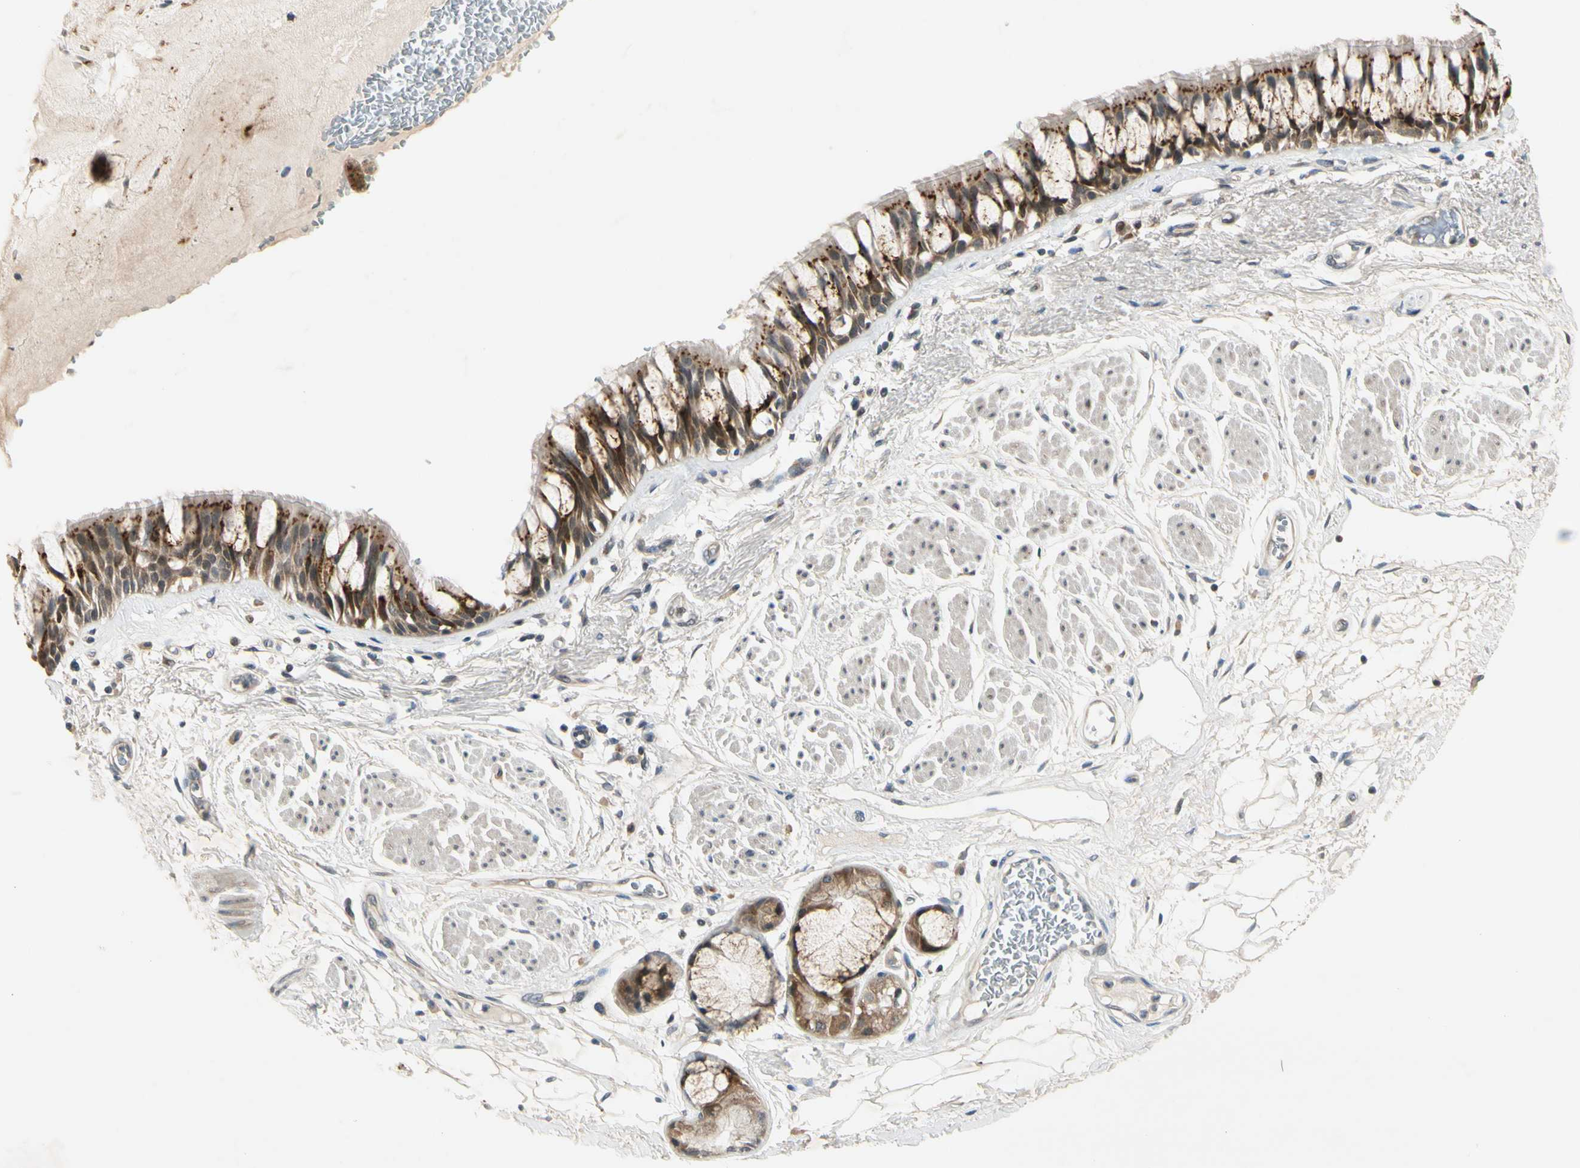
{"staining": {"intensity": "strong", "quantity": ">75%", "location": "cytoplasmic/membranous"}, "tissue": "bronchus", "cell_type": "Respiratory epithelial cells", "image_type": "normal", "snomed": [{"axis": "morphology", "description": "Normal tissue, NOS"}, {"axis": "topography", "description": "Bronchus"}], "caption": "High-magnification brightfield microscopy of benign bronchus stained with DAB (brown) and counterstained with hematoxylin (blue). respiratory epithelial cells exhibit strong cytoplasmic/membranous staining is seen in about>75% of cells. The staining was performed using DAB to visualize the protein expression in brown, while the nuclei were stained in blue with hematoxylin (Magnification: 20x).", "gene": "RPS6KB2", "patient": {"sex": "male", "age": 66}}